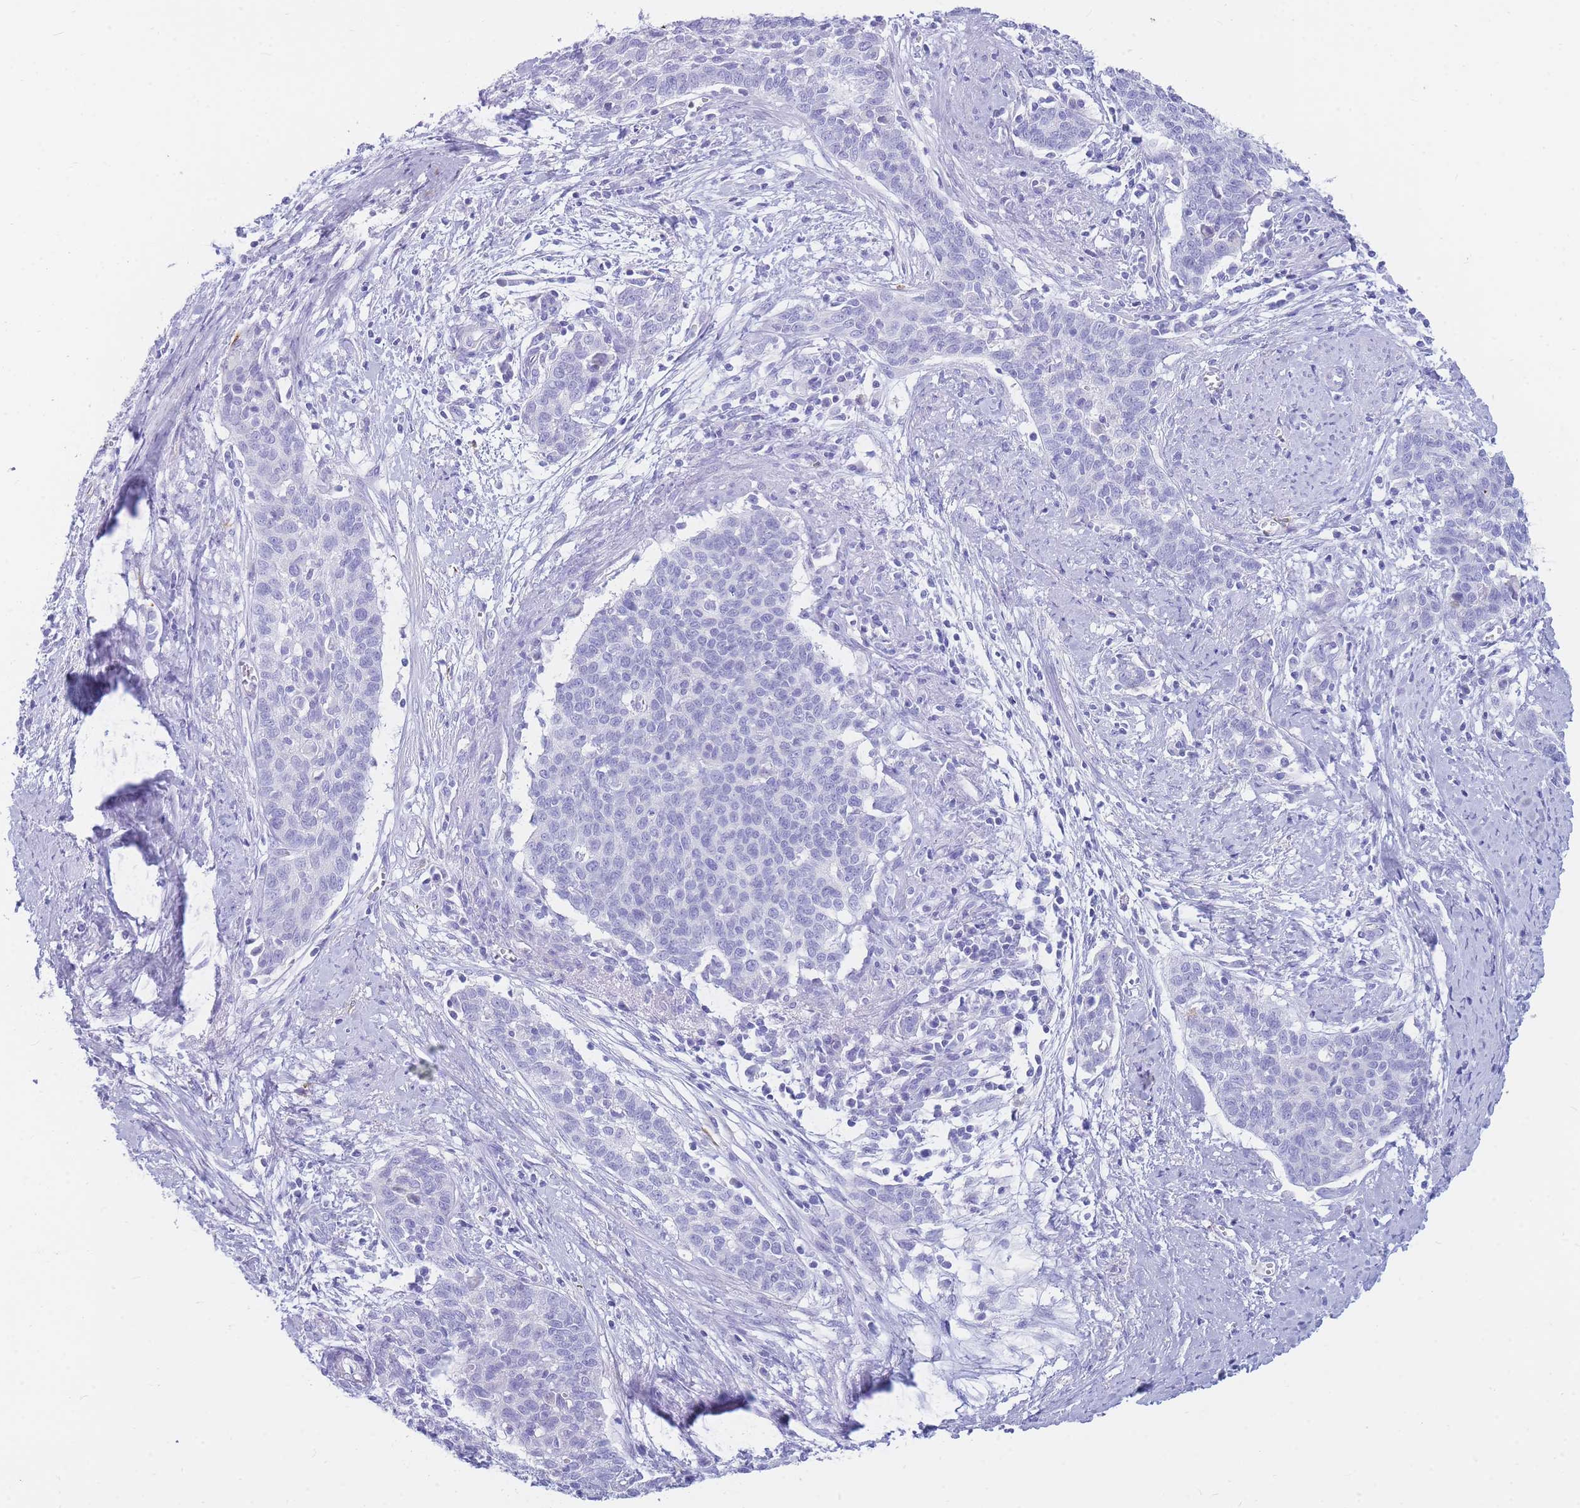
{"staining": {"intensity": "negative", "quantity": "none", "location": "none"}, "tissue": "cervical cancer", "cell_type": "Tumor cells", "image_type": "cancer", "snomed": [{"axis": "morphology", "description": "Squamous cell carcinoma, NOS"}, {"axis": "topography", "description": "Cervix"}], "caption": "IHC histopathology image of cervical cancer (squamous cell carcinoma) stained for a protein (brown), which reveals no staining in tumor cells.", "gene": "NKX1-2", "patient": {"sex": "female", "age": 39}}